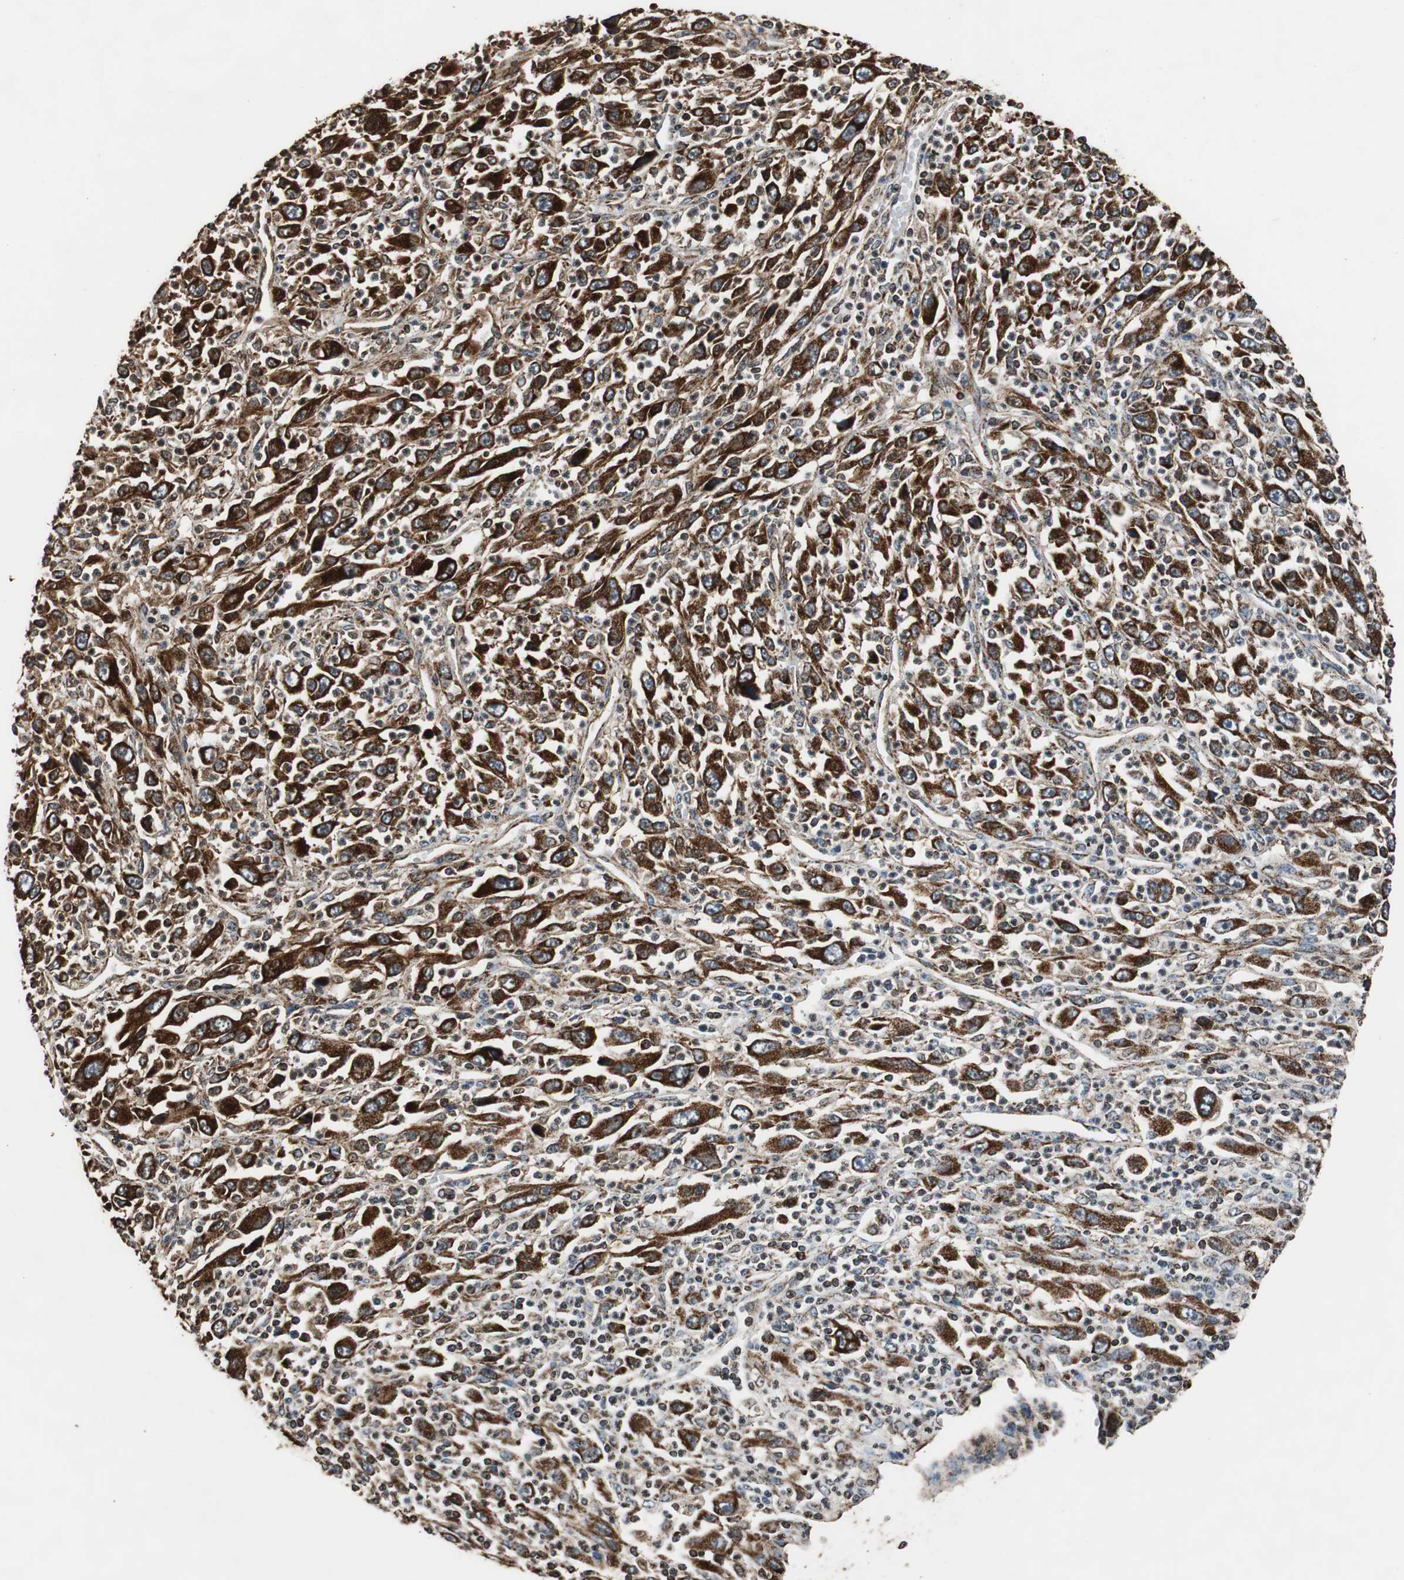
{"staining": {"intensity": "strong", "quantity": ">75%", "location": "cytoplasmic/membranous"}, "tissue": "melanoma", "cell_type": "Tumor cells", "image_type": "cancer", "snomed": [{"axis": "morphology", "description": "Malignant melanoma, Metastatic site"}, {"axis": "topography", "description": "Skin"}], "caption": "Human melanoma stained for a protein (brown) shows strong cytoplasmic/membranous positive positivity in about >75% of tumor cells.", "gene": "HSPA9", "patient": {"sex": "female", "age": 56}}